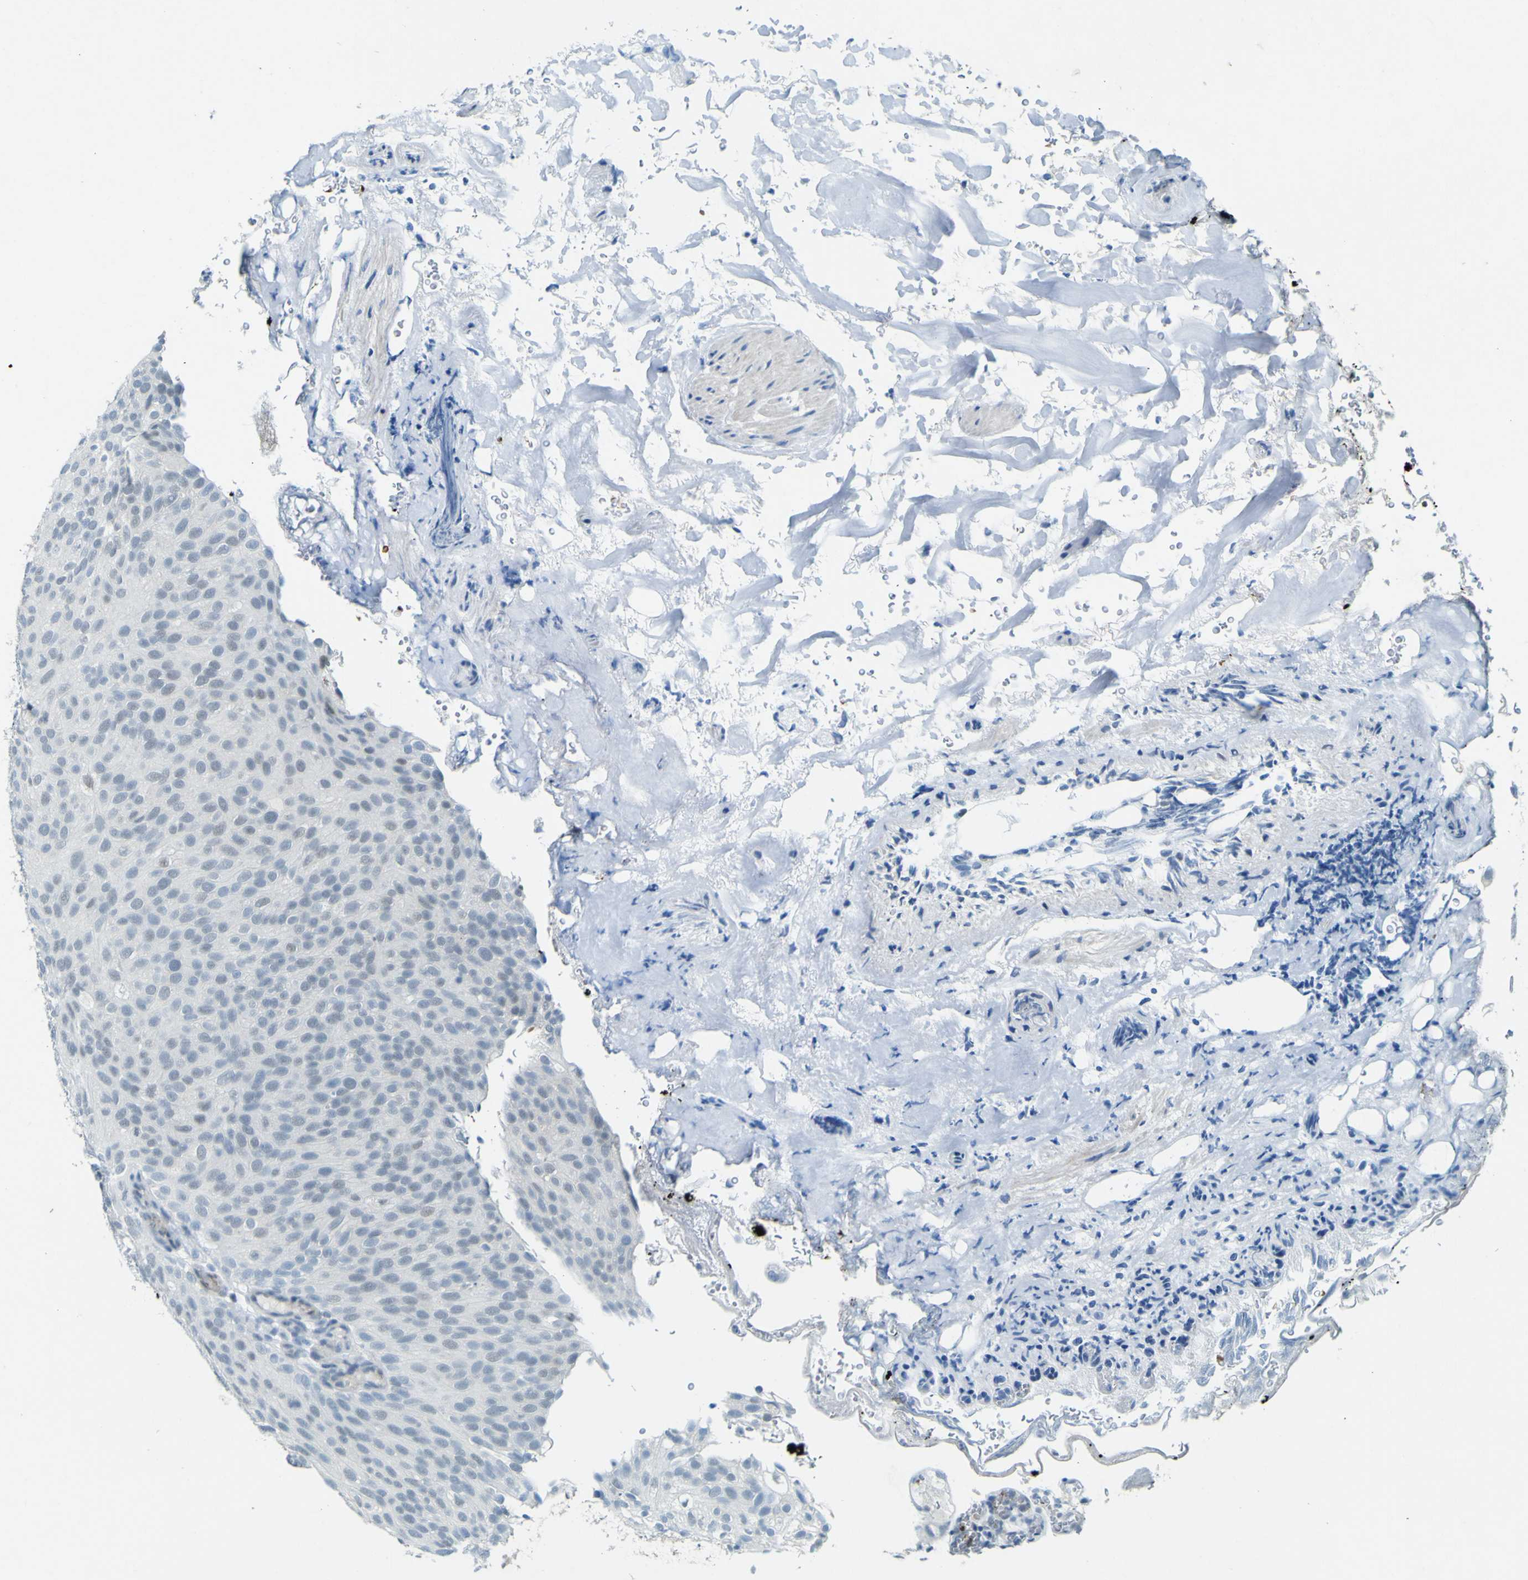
{"staining": {"intensity": "negative", "quantity": "none", "location": "none"}, "tissue": "urothelial cancer", "cell_type": "Tumor cells", "image_type": "cancer", "snomed": [{"axis": "morphology", "description": "Urothelial carcinoma, Low grade"}, {"axis": "topography", "description": "Urinary bladder"}], "caption": "Immunohistochemical staining of human urothelial cancer exhibits no significant staining in tumor cells.", "gene": "CEBPG", "patient": {"sex": "male", "age": 78}}